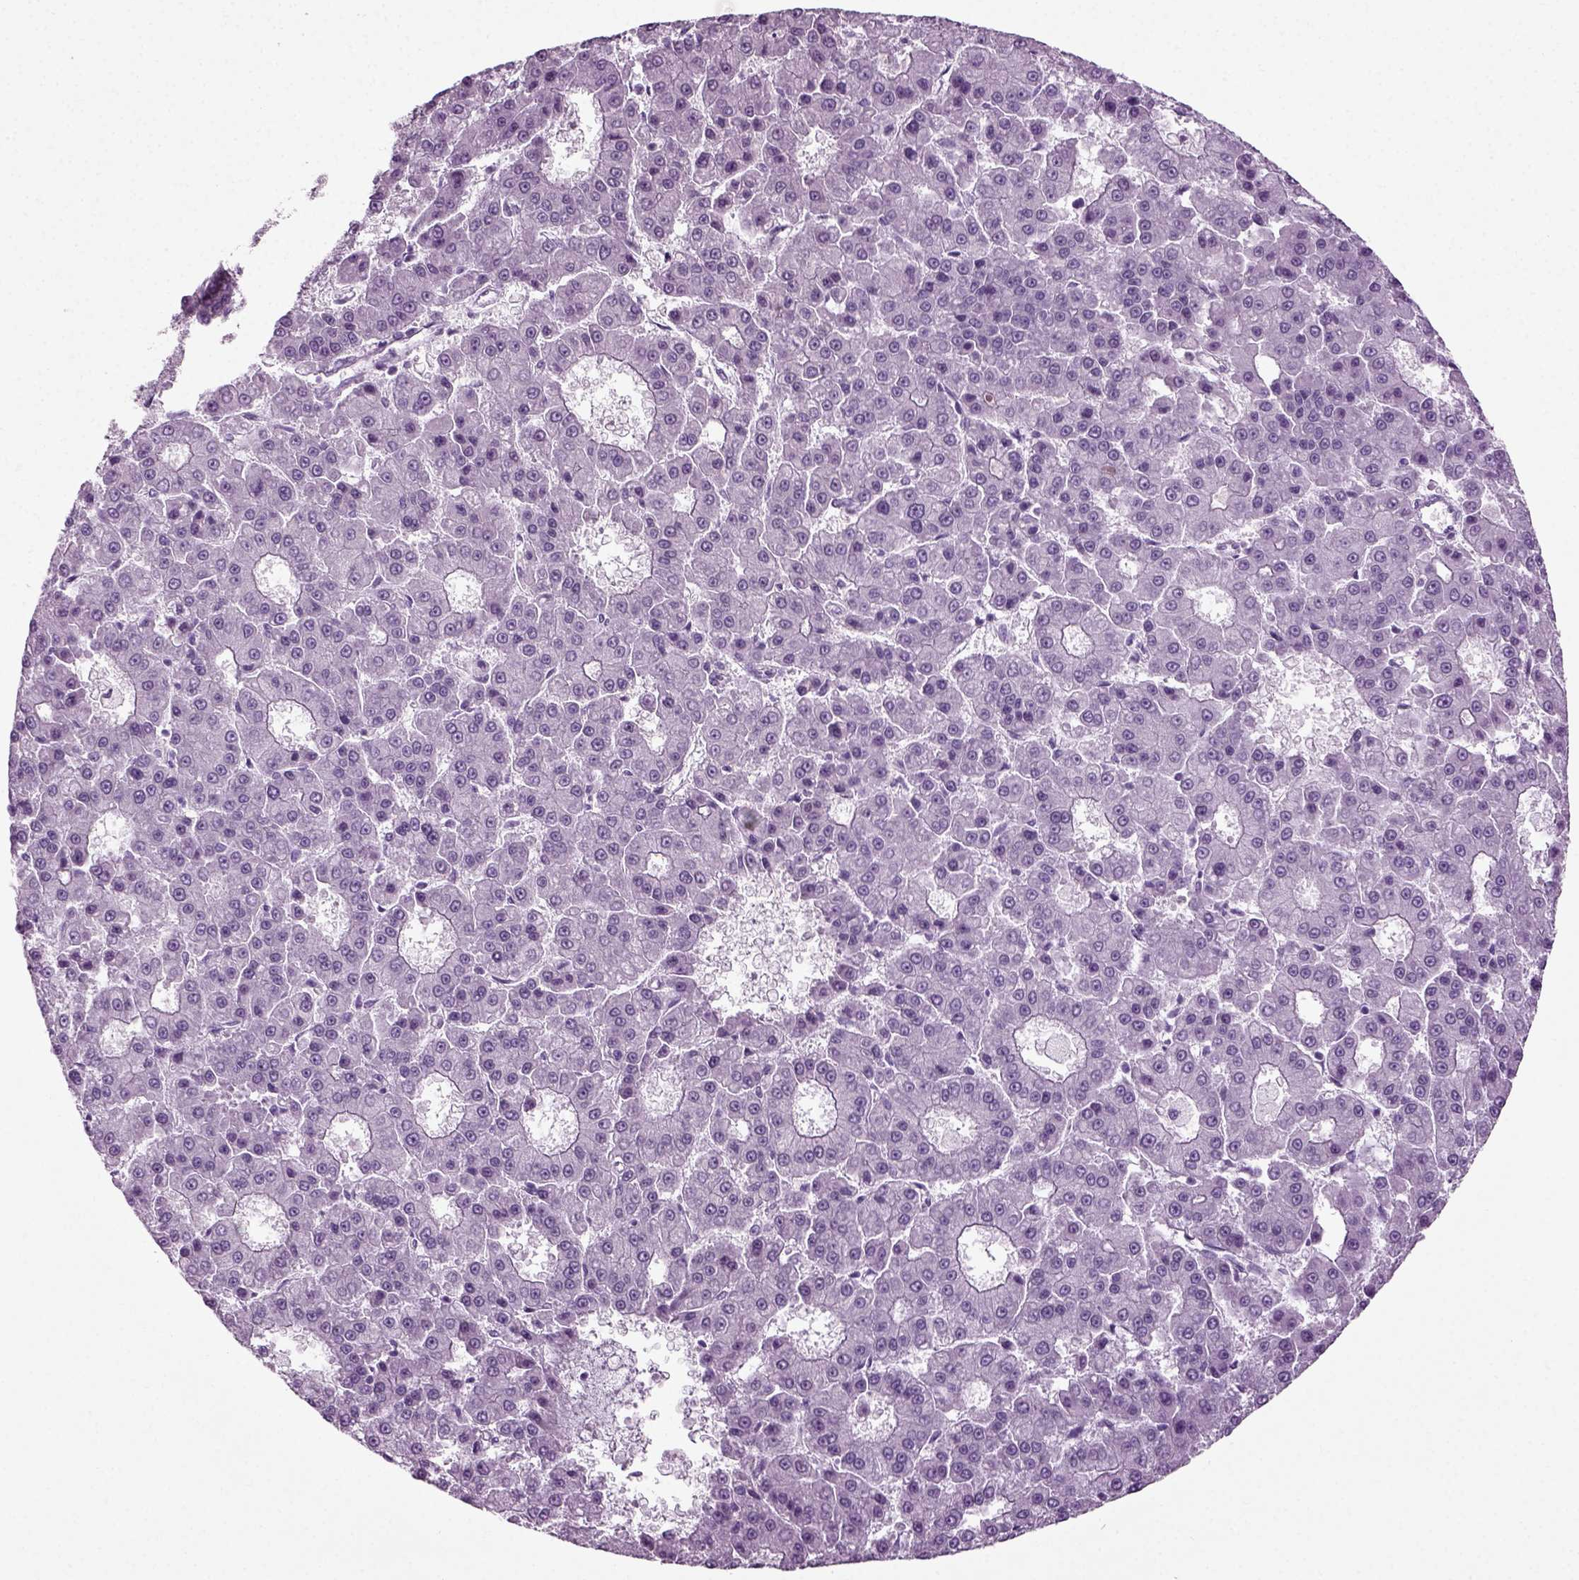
{"staining": {"intensity": "negative", "quantity": "none", "location": "none"}, "tissue": "liver cancer", "cell_type": "Tumor cells", "image_type": "cancer", "snomed": [{"axis": "morphology", "description": "Carcinoma, Hepatocellular, NOS"}, {"axis": "topography", "description": "Liver"}], "caption": "A histopathology image of liver hepatocellular carcinoma stained for a protein displays no brown staining in tumor cells. Brightfield microscopy of immunohistochemistry (IHC) stained with DAB (3,3'-diaminobenzidine) (brown) and hematoxylin (blue), captured at high magnification.", "gene": "ZC2HC1C", "patient": {"sex": "male", "age": 70}}